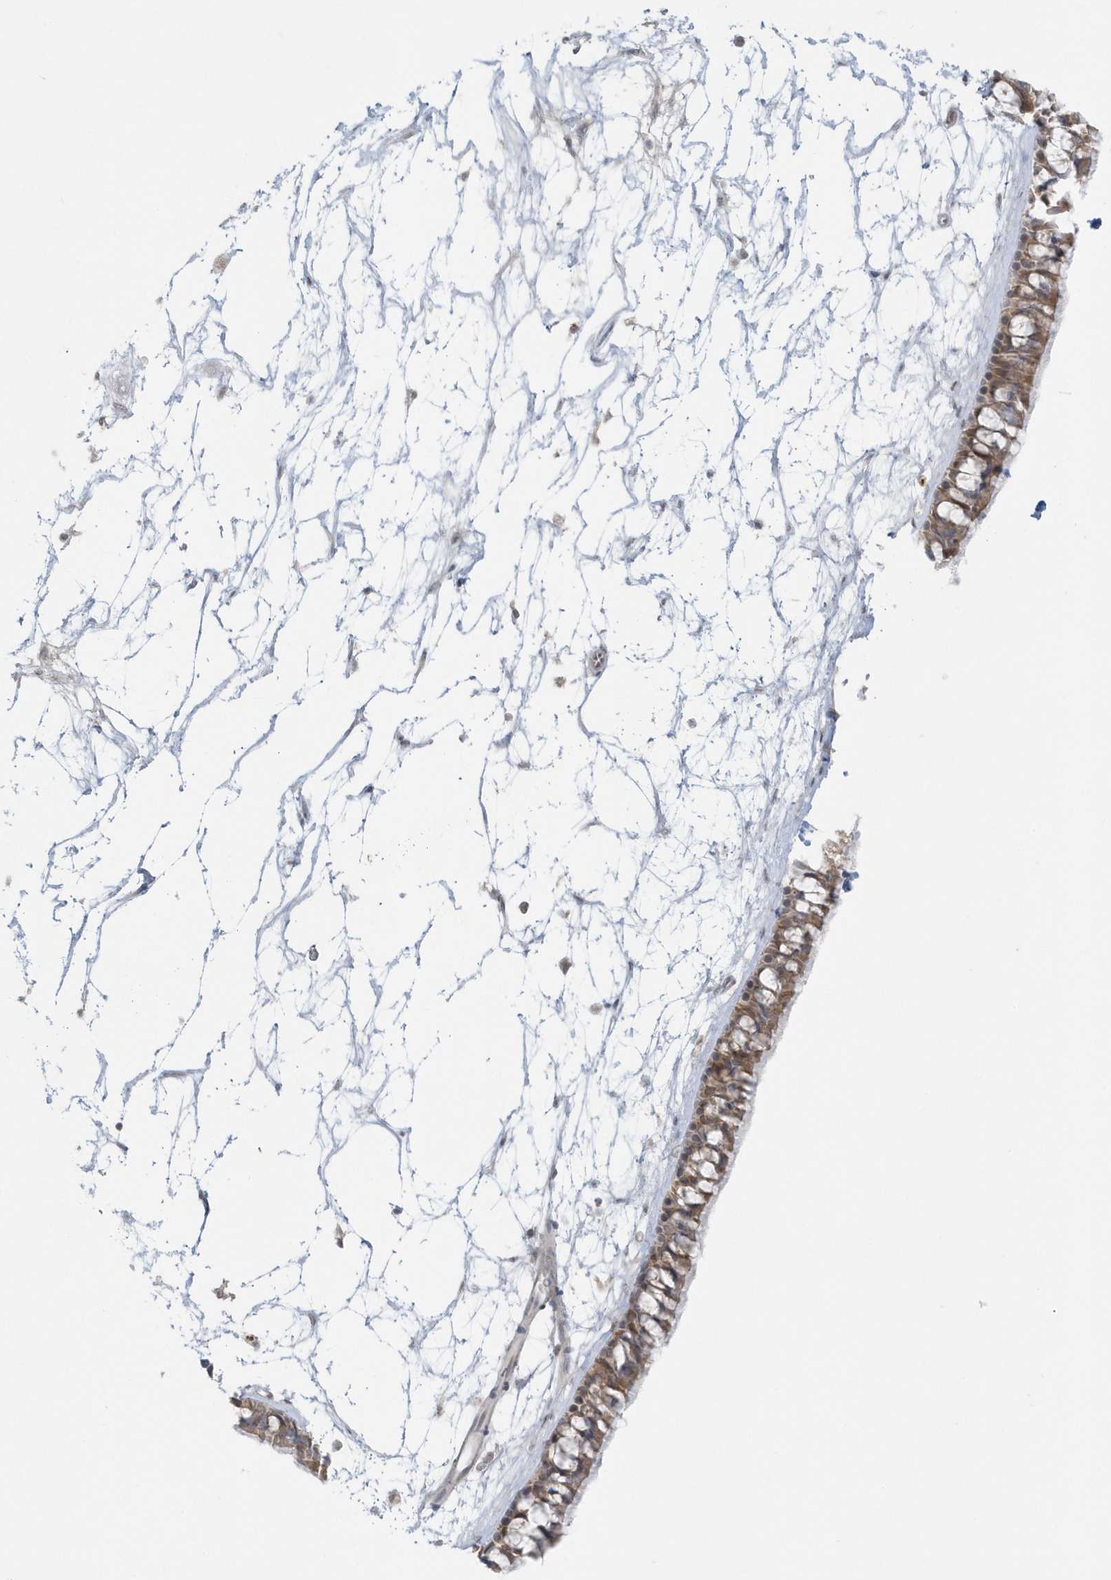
{"staining": {"intensity": "moderate", "quantity": ">75%", "location": "cytoplasmic/membranous"}, "tissue": "nasopharynx", "cell_type": "Respiratory epithelial cells", "image_type": "normal", "snomed": [{"axis": "morphology", "description": "Normal tissue, NOS"}, {"axis": "topography", "description": "Nasopharynx"}], "caption": "A high-resolution histopathology image shows IHC staining of normal nasopharynx, which shows moderate cytoplasmic/membranous expression in approximately >75% of respiratory epithelial cells.", "gene": "BLTP3A", "patient": {"sex": "male", "age": 64}}